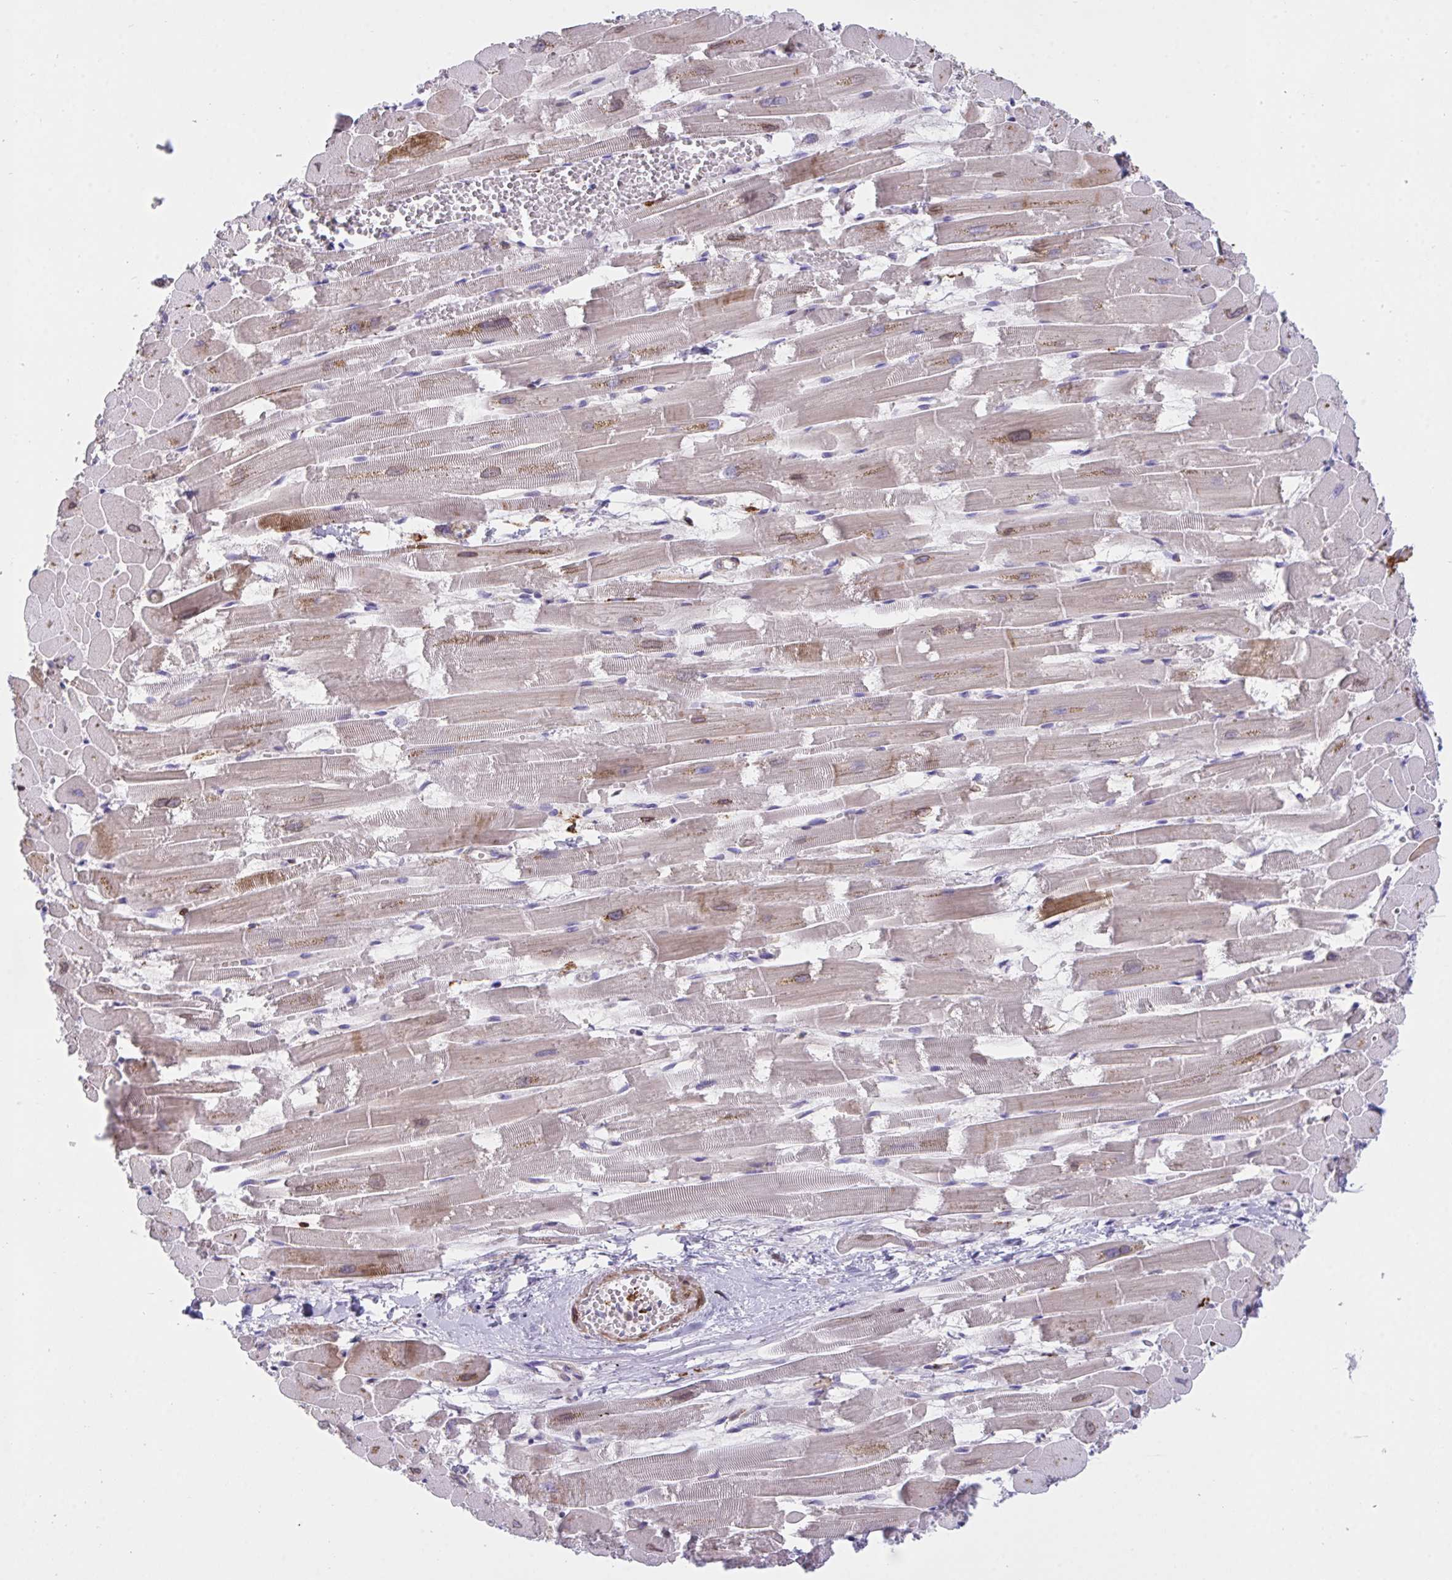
{"staining": {"intensity": "weak", "quantity": "25%-75%", "location": "cytoplasmic/membranous,nuclear"}, "tissue": "heart muscle", "cell_type": "Cardiomyocytes", "image_type": "normal", "snomed": [{"axis": "morphology", "description": "Normal tissue, NOS"}, {"axis": "topography", "description": "Heart"}], "caption": "This micrograph demonstrates immunohistochemistry staining of normal human heart muscle, with low weak cytoplasmic/membranous,nuclear staining in approximately 25%-75% of cardiomyocytes.", "gene": "PPIH", "patient": {"sex": "female", "age": 52}}